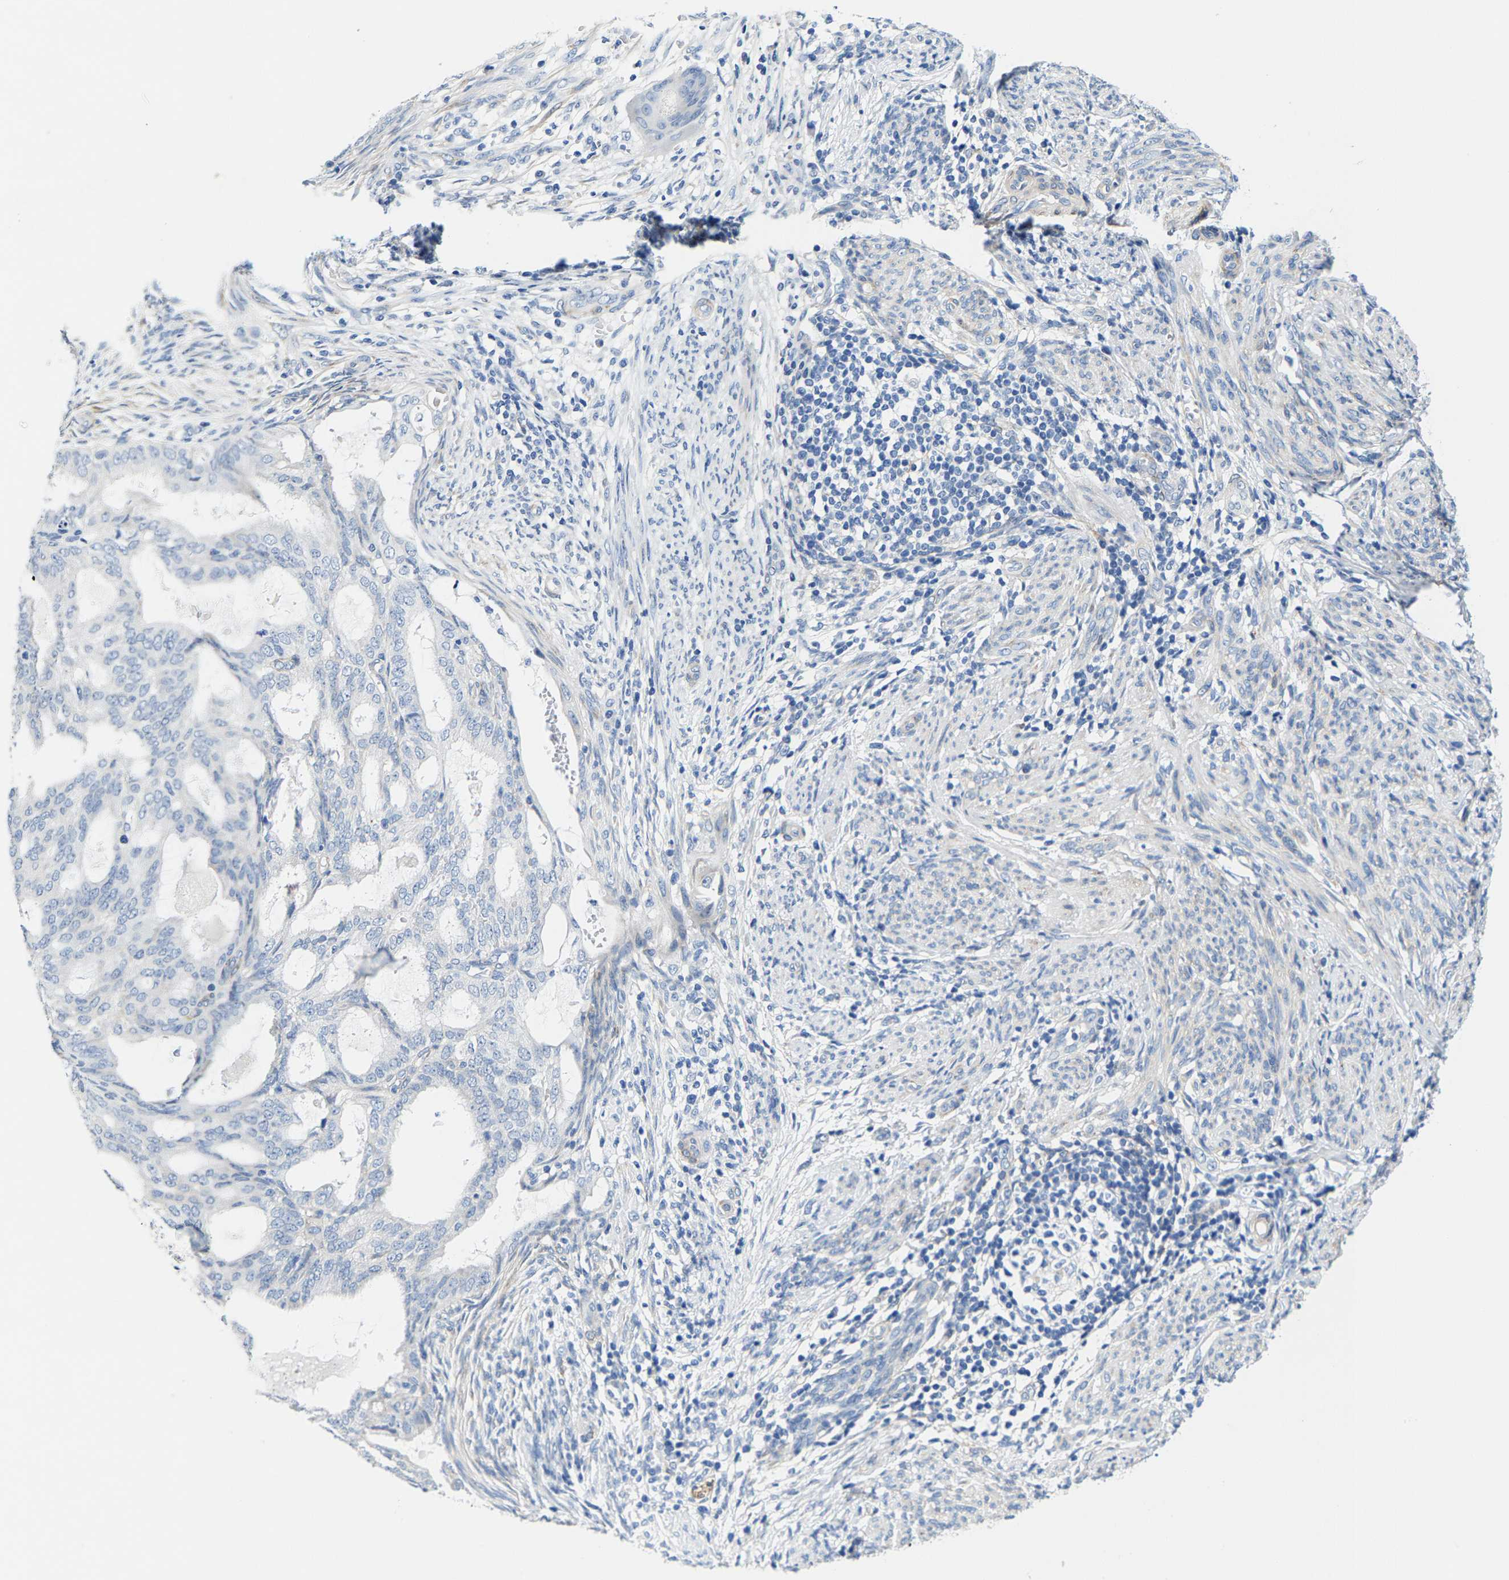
{"staining": {"intensity": "negative", "quantity": "none", "location": "none"}, "tissue": "endometrial cancer", "cell_type": "Tumor cells", "image_type": "cancer", "snomed": [{"axis": "morphology", "description": "Adenocarcinoma, NOS"}, {"axis": "topography", "description": "Endometrium"}], "caption": "A histopathology image of human adenocarcinoma (endometrial) is negative for staining in tumor cells. The staining is performed using DAB (3,3'-diaminobenzidine) brown chromogen with nuclei counter-stained in using hematoxylin.", "gene": "DSCAM", "patient": {"sex": "female", "age": 58}}